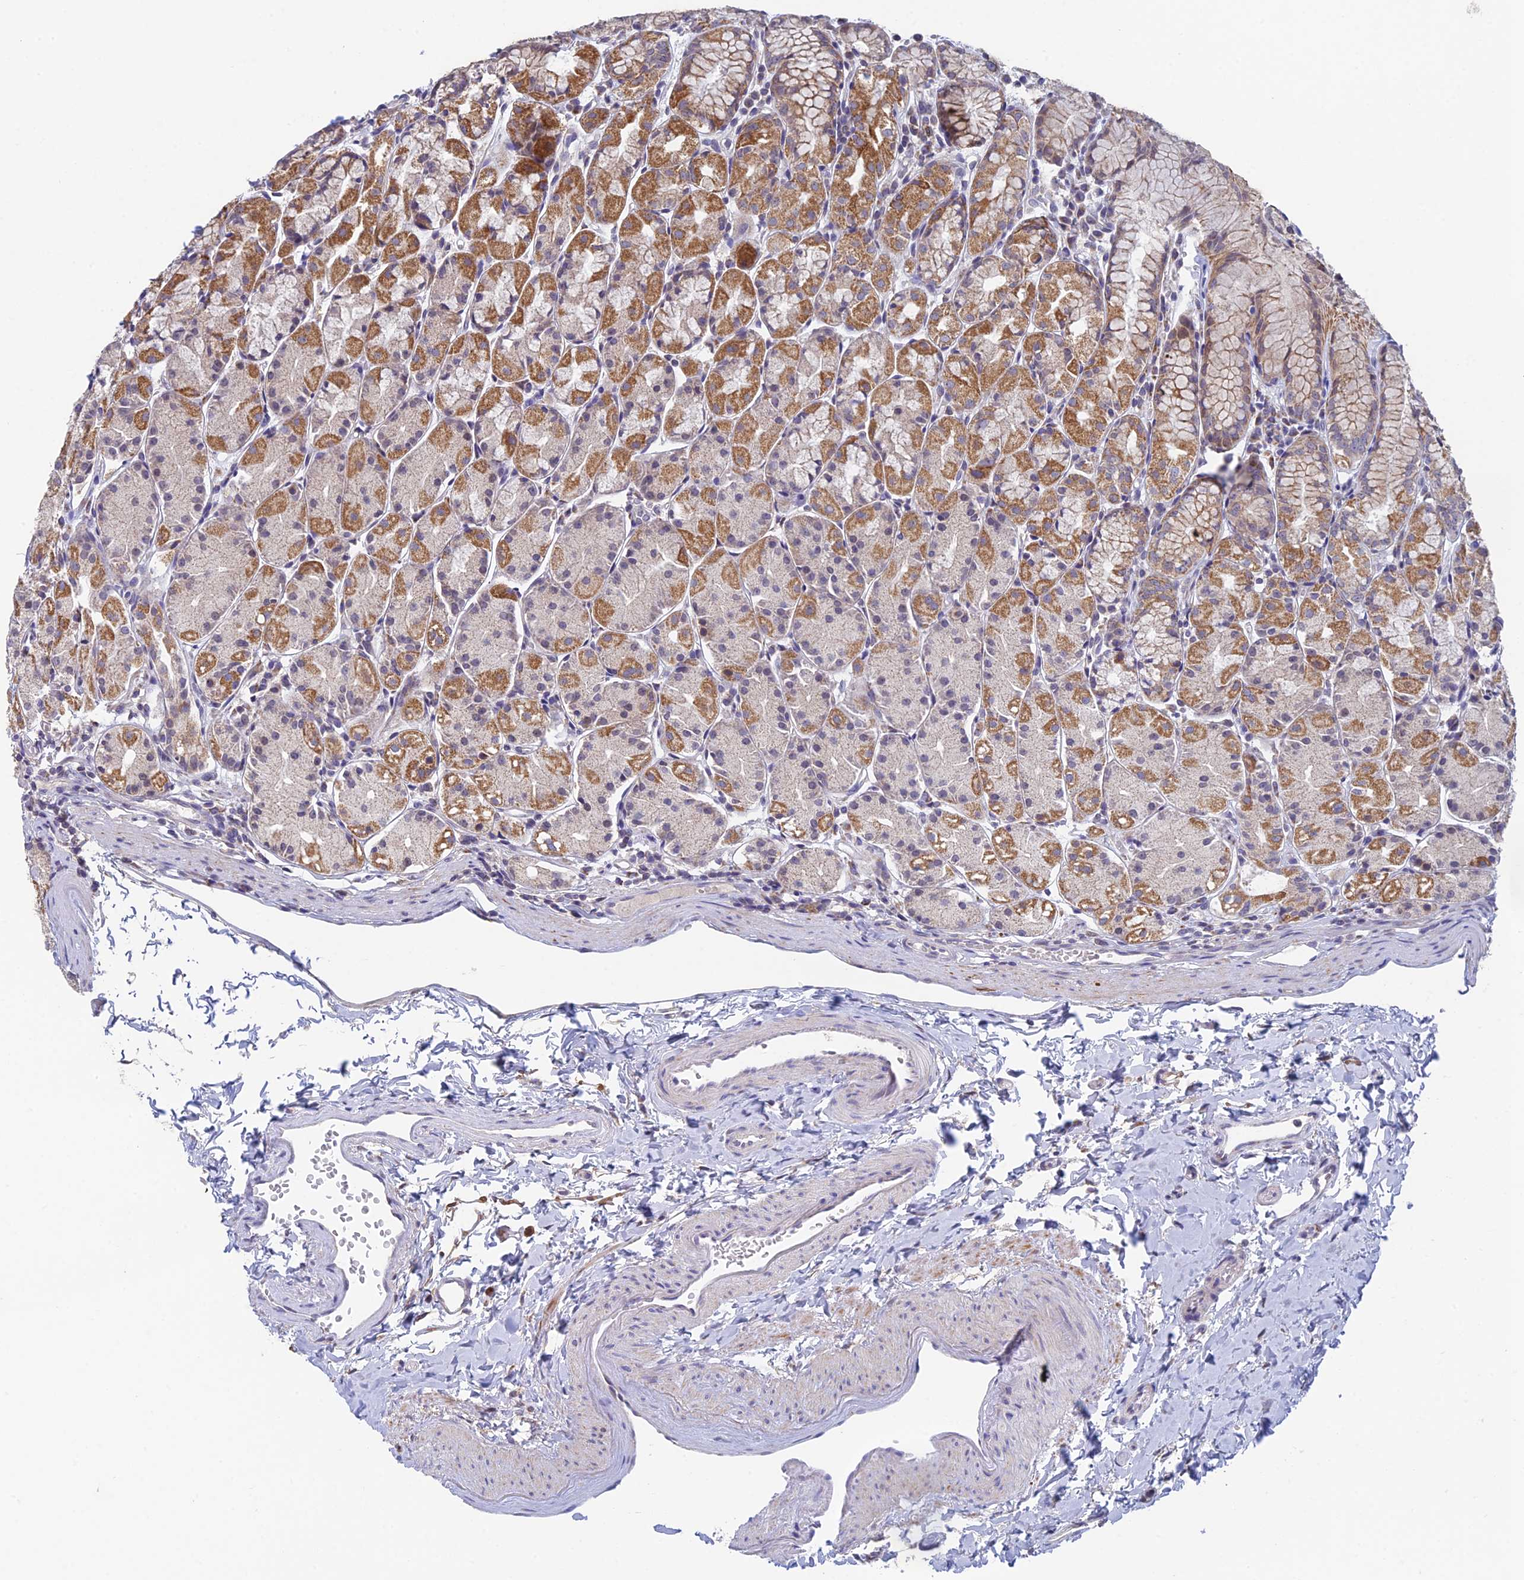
{"staining": {"intensity": "moderate", "quantity": "25%-75%", "location": "cytoplasmic/membranous"}, "tissue": "stomach", "cell_type": "Glandular cells", "image_type": "normal", "snomed": [{"axis": "morphology", "description": "Normal tissue, NOS"}, {"axis": "topography", "description": "Stomach, upper"}], "caption": "Moderate cytoplasmic/membranous staining for a protein is present in approximately 25%-75% of glandular cells of benign stomach using immunohistochemistry.", "gene": "REXO5", "patient": {"sex": "male", "age": 47}}